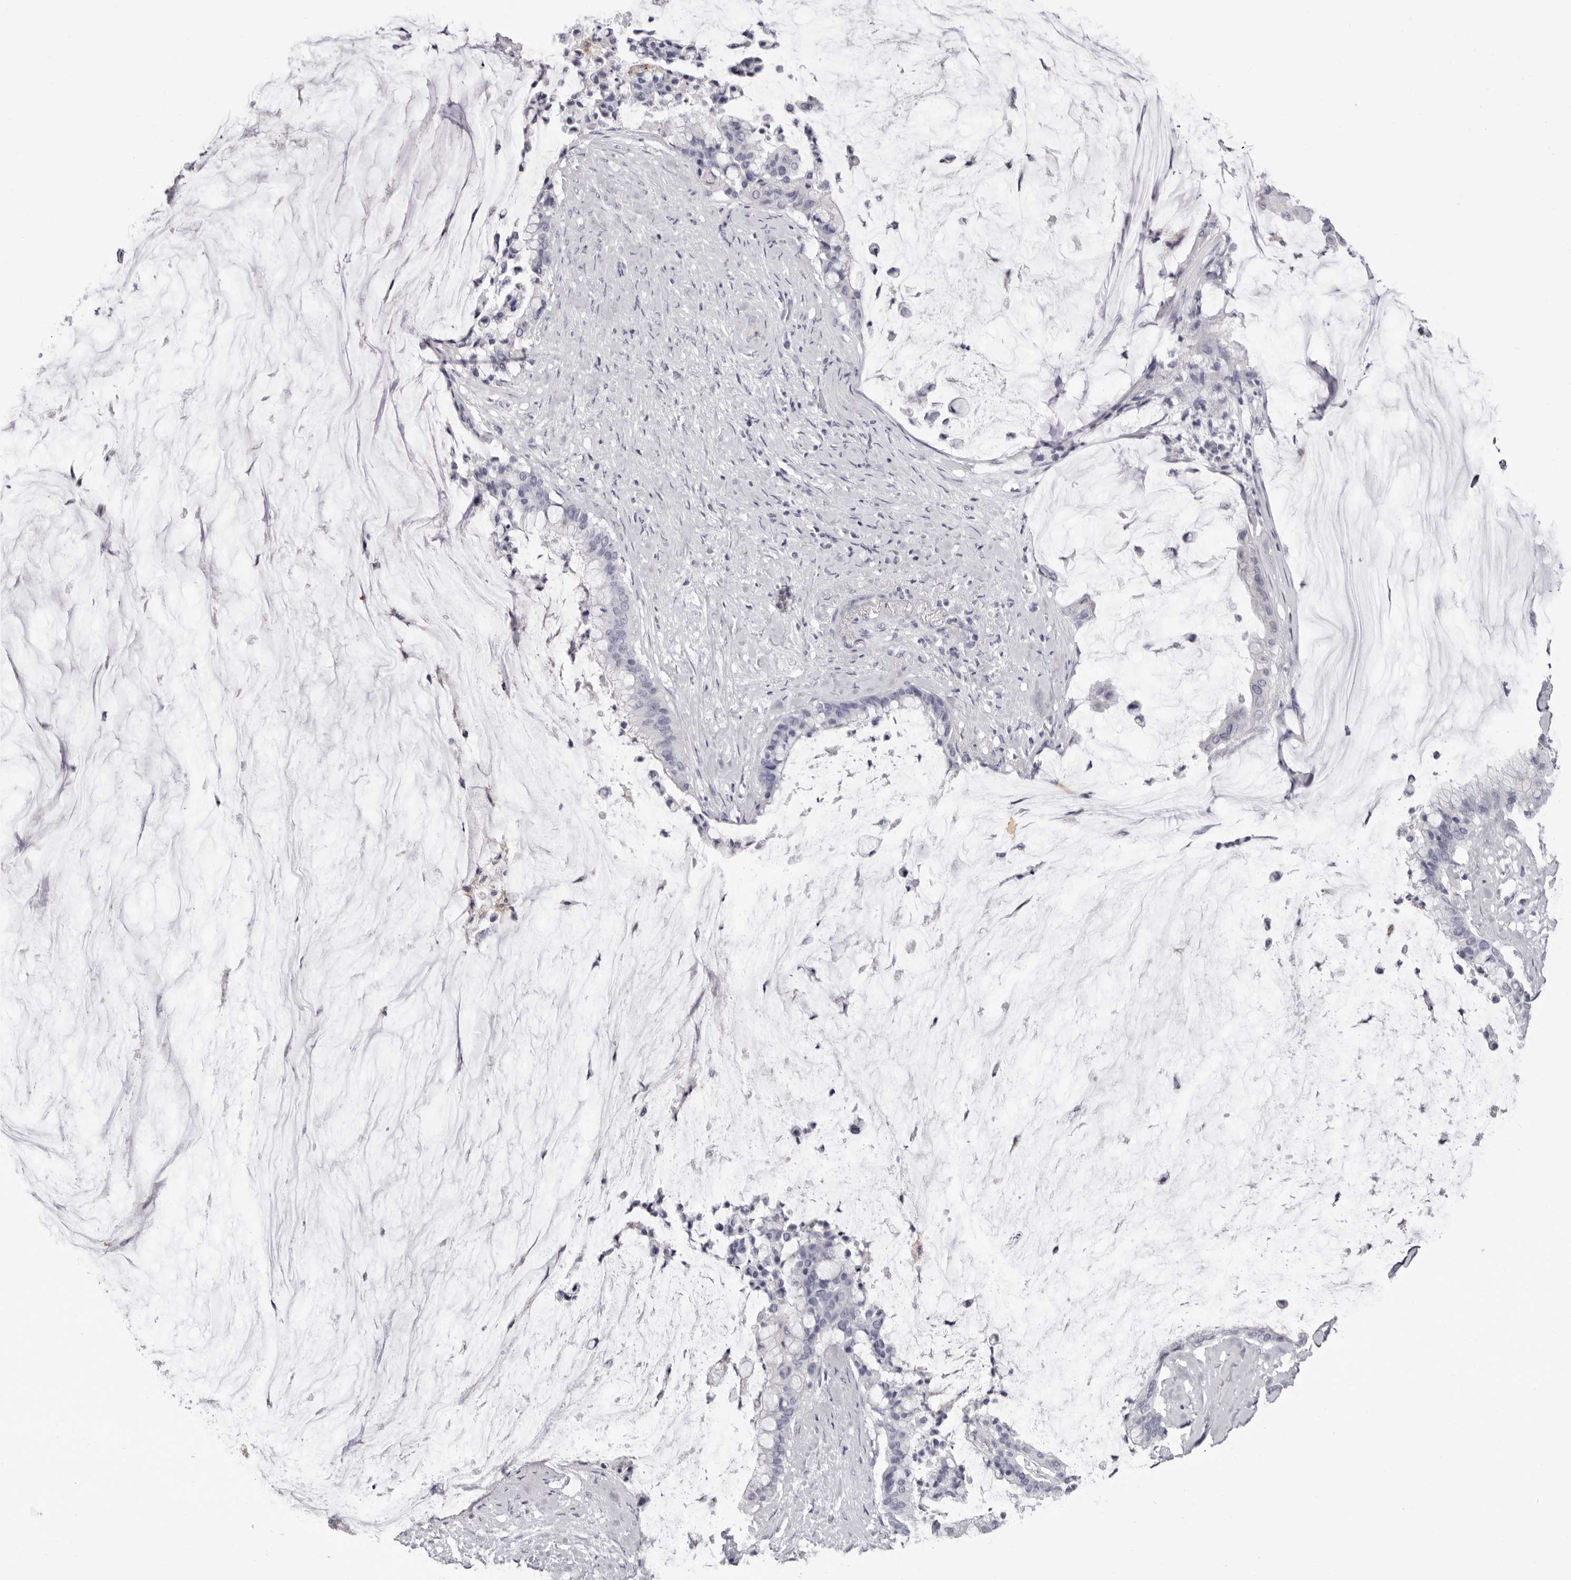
{"staining": {"intensity": "negative", "quantity": "none", "location": "none"}, "tissue": "pancreatic cancer", "cell_type": "Tumor cells", "image_type": "cancer", "snomed": [{"axis": "morphology", "description": "Adenocarcinoma, NOS"}, {"axis": "topography", "description": "Pancreas"}], "caption": "High magnification brightfield microscopy of pancreatic adenocarcinoma stained with DAB (3,3'-diaminobenzidine) (brown) and counterstained with hematoxylin (blue): tumor cells show no significant expression. (Stains: DAB (3,3'-diaminobenzidine) immunohistochemistry (IHC) with hematoxylin counter stain, Microscopy: brightfield microscopy at high magnification).", "gene": "LPO", "patient": {"sex": "male", "age": 41}}